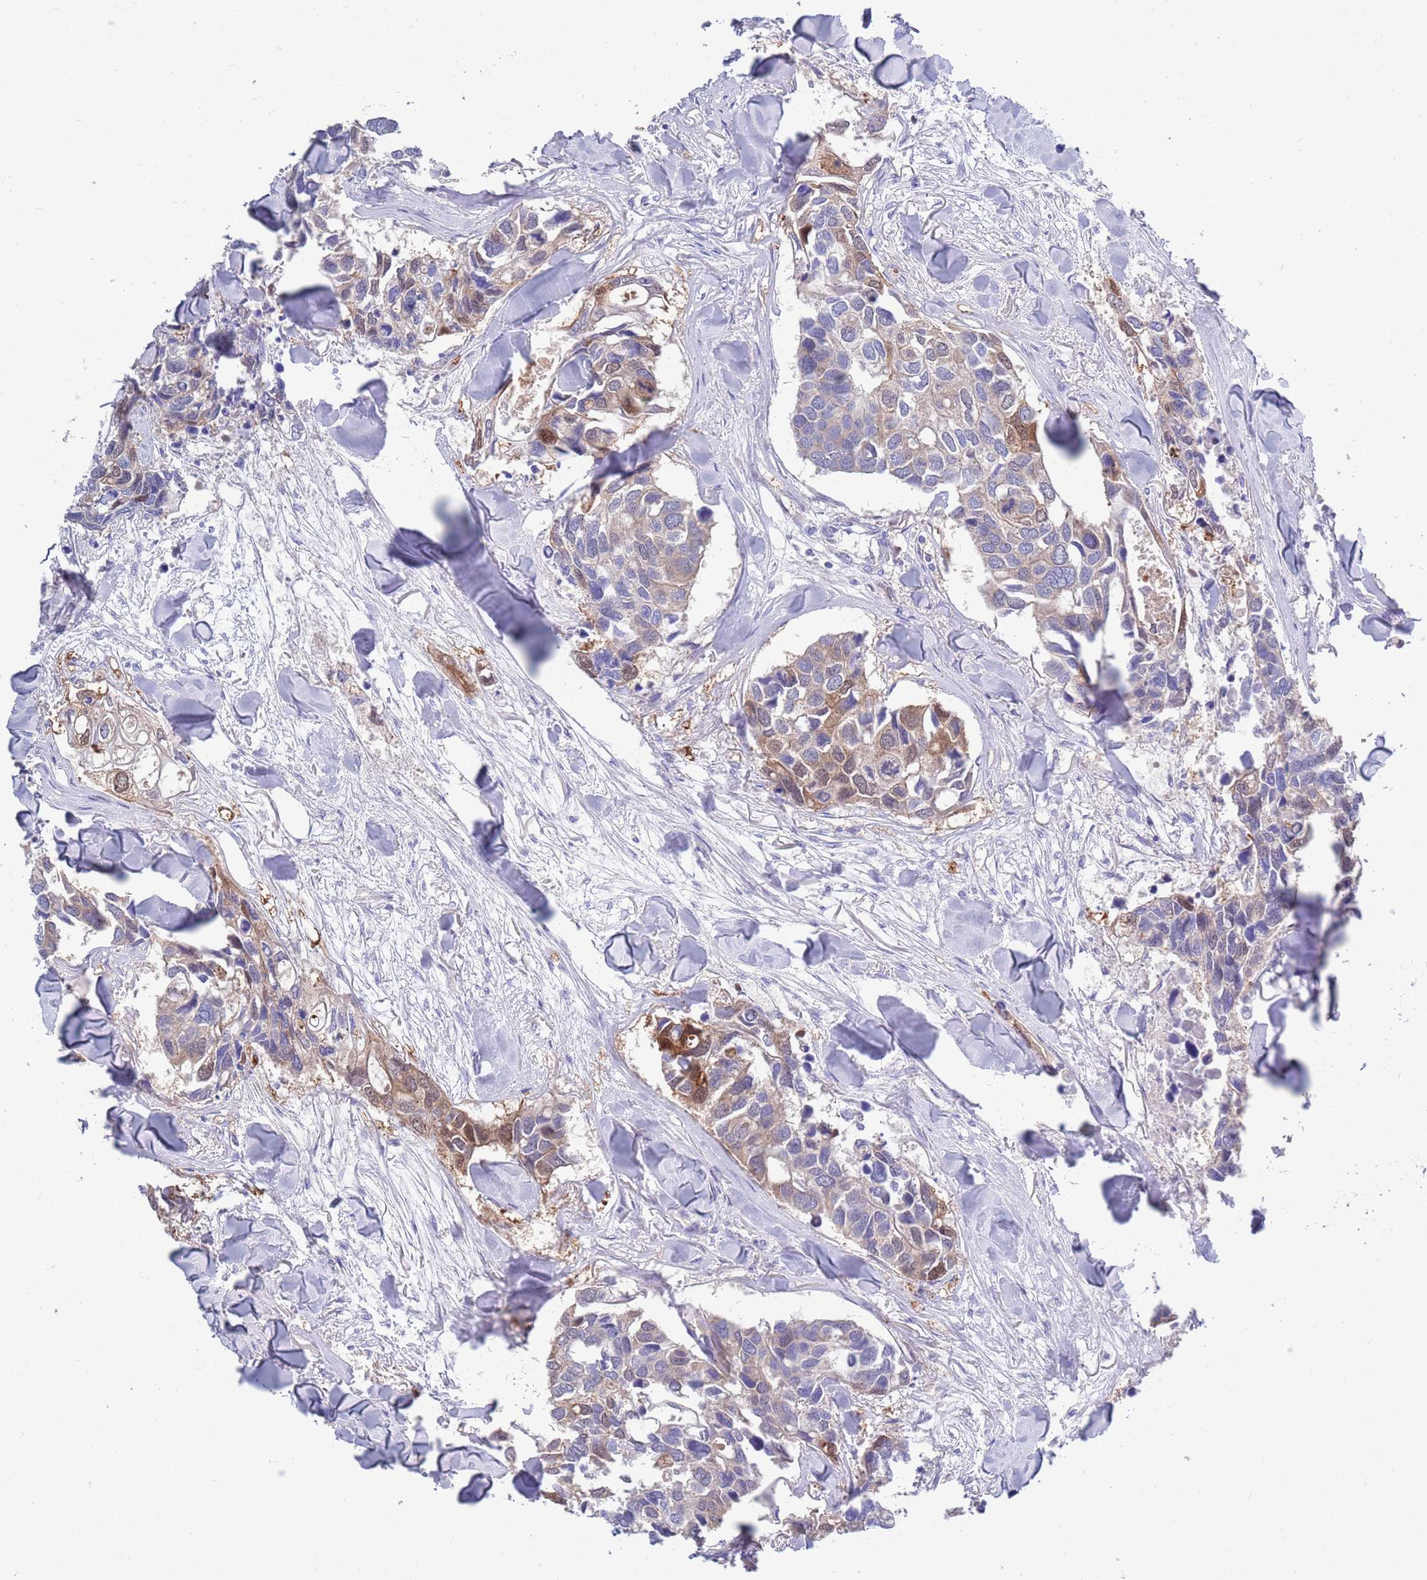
{"staining": {"intensity": "moderate", "quantity": "<25%", "location": "cytoplasmic/membranous,nuclear"}, "tissue": "breast cancer", "cell_type": "Tumor cells", "image_type": "cancer", "snomed": [{"axis": "morphology", "description": "Duct carcinoma"}, {"axis": "topography", "description": "Breast"}], "caption": "Immunohistochemistry of human intraductal carcinoma (breast) exhibits low levels of moderate cytoplasmic/membranous and nuclear positivity in approximately <25% of tumor cells. Ihc stains the protein of interest in brown and the nuclei are stained blue.", "gene": "KLHL29", "patient": {"sex": "female", "age": 83}}